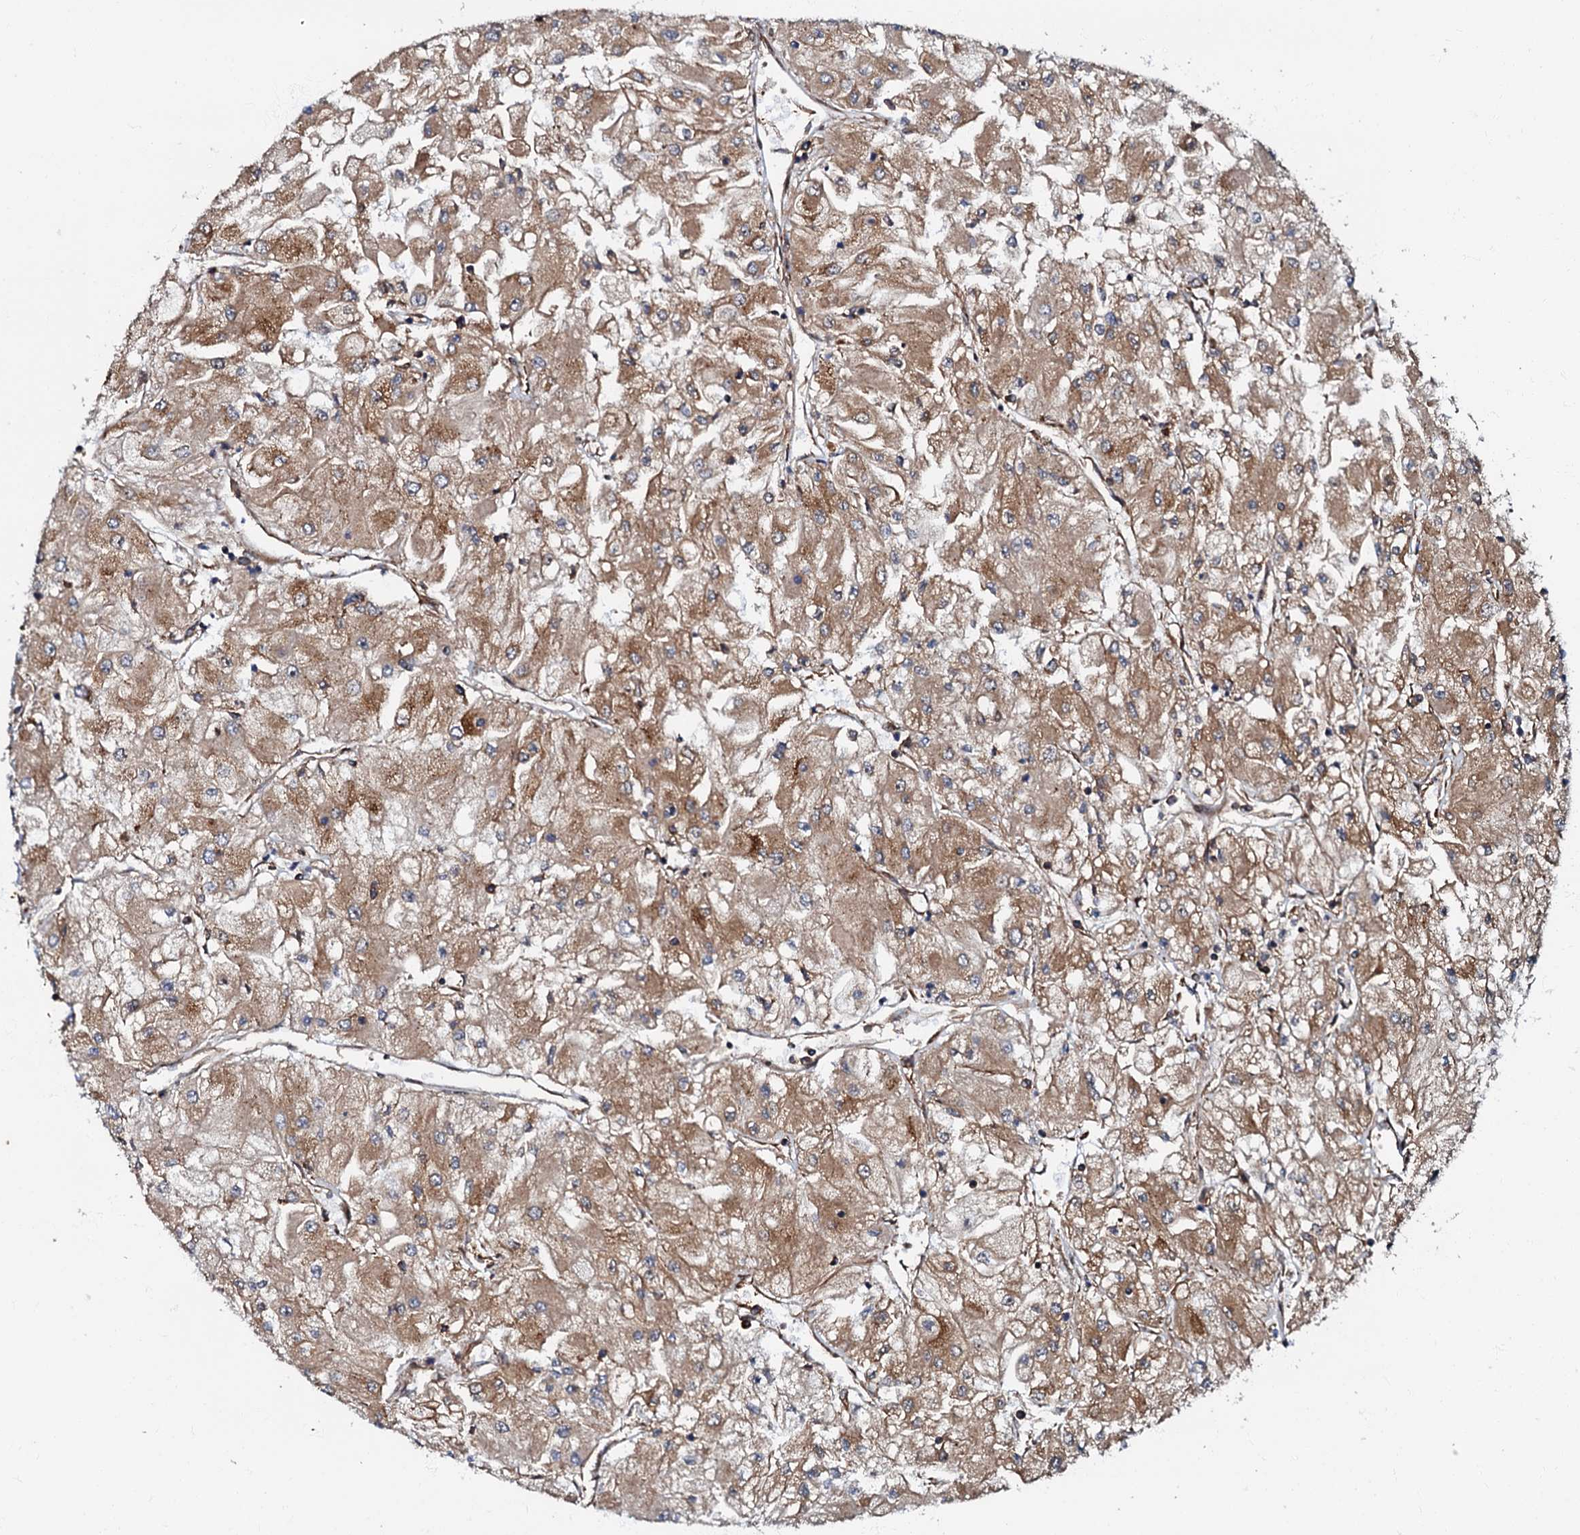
{"staining": {"intensity": "moderate", "quantity": ">75%", "location": "cytoplasmic/membranous"}, "tissue": "renal cancer", "cell_type": "Tumor cells", "image_type": "cancer", "snomed": [{"axis": "morphology", "description": "Adenocarcinoma, NOS"}, {"axis": "topography", "description": "Kidney"}], "caption": "Immunohistochemistry (IHC) histopathology image of renal cancer stained for a protein (brown), which exhibits medium levels of moderate cytoplasmic/membranous staining in approximately >75% of tumor cells.", "gene": "BLOC1S6", "patient": {"sex": "male", "age": 80}}